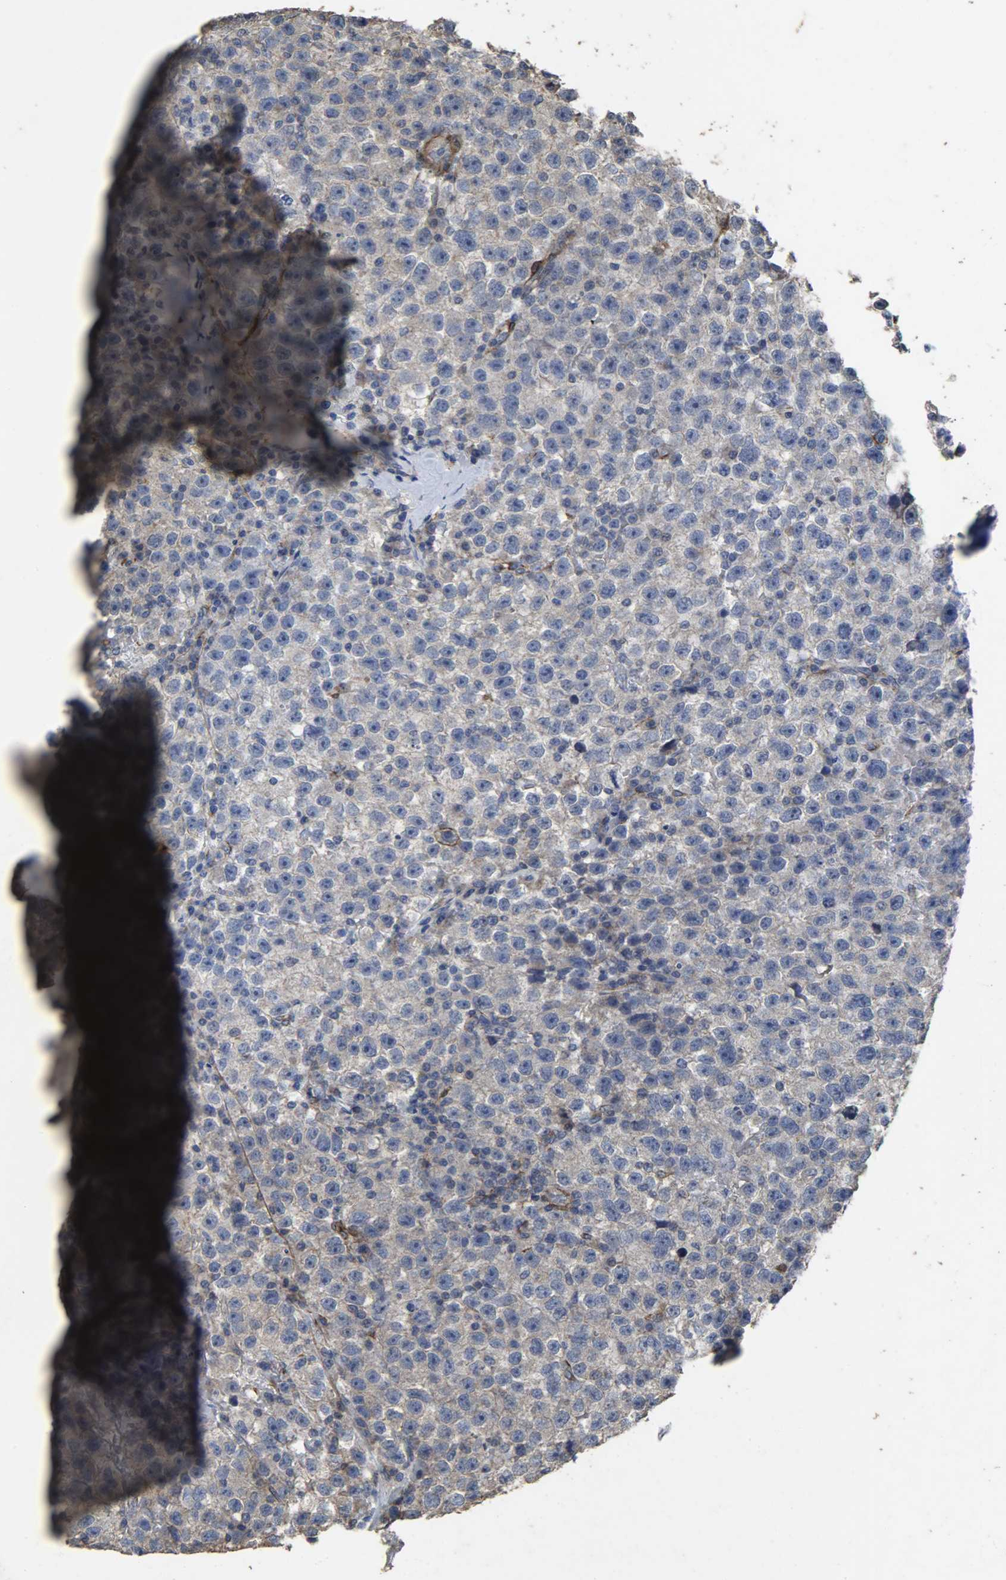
{"staining": {"intensity": "negative", "quantity": "none", "location": "none"}, "tissue": "testis cancer", "cell_type": "Tumor cells", "image_type": "cancer", "snomed": [{"axis": "morphology", "description": "Seminoma, NOS"}, {"axis": "topography", "description": "Testis"}], "caption": "An immunohistochemistry (IHC) histopathology image of testis cancer is shown. There is no staining in tumor cells of testis cancer. Brightfield microscopy of IHC stained with DAB (3,3'-diaminobenzidine) (brown) and hematoxylin (blue), captured at high magnification.", "gene": "TPM4", "patient": {"sex": "male", "age": 22}}